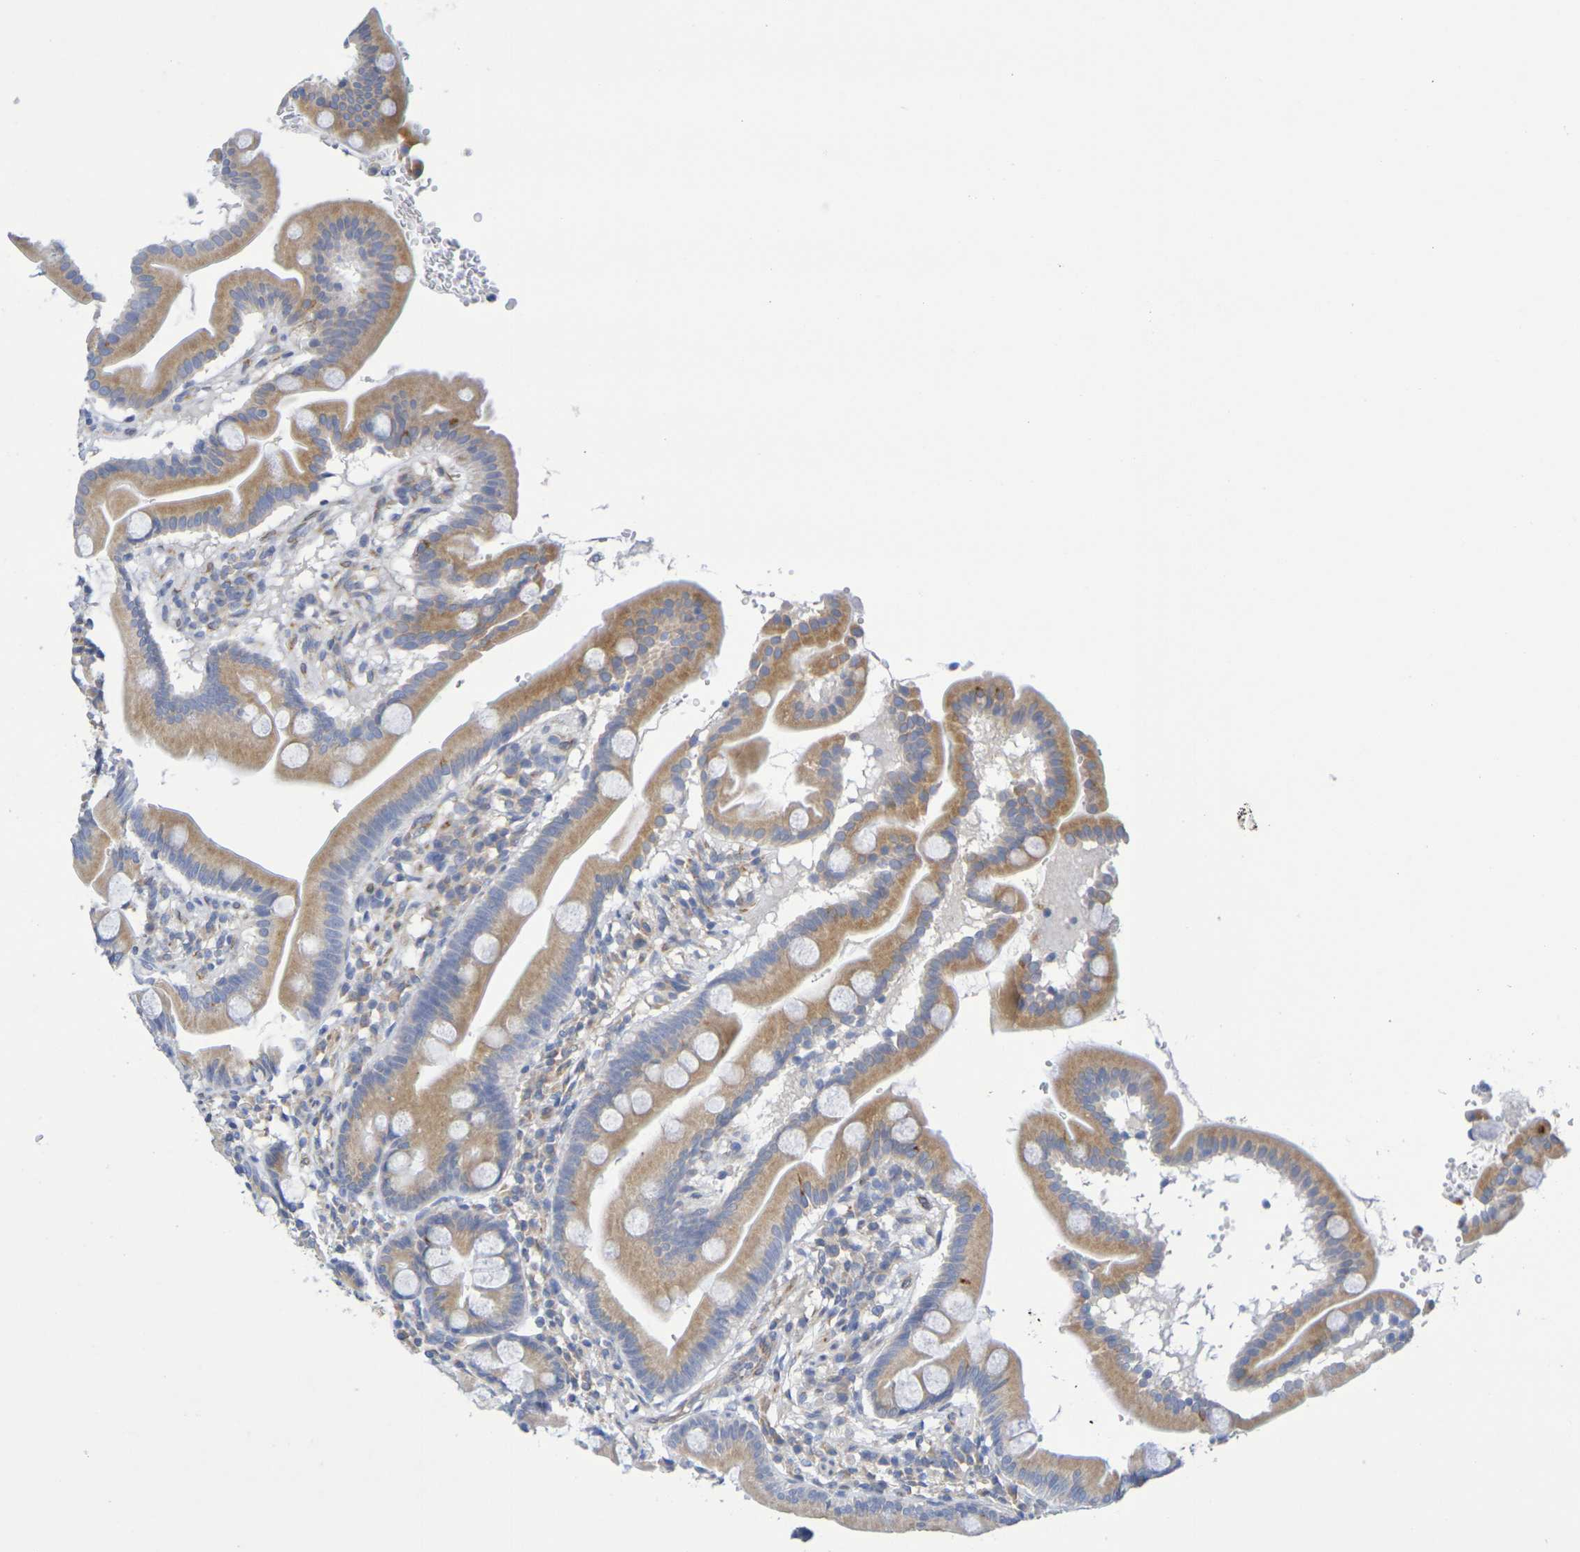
{"staining": {"intensity": "moderate", "quantity": ">75%", "location": "cytoplasmic/membranous"}, "tissue": "duodenum", "cell_type": "Glandular cells", "image_type": "normal", "snomed": [{"axis": "morphology", "description": "Normal tissue, NOS"}, {"axis": "topography", "description": "Duodenum"}], "caption": "Moderate cytoplasmic/membranous expression is identified in about >75% of glandular cells in unremarkable duodenum.", "gene": "TMCC3", "patient": {"sex": "male", "age": 50}}